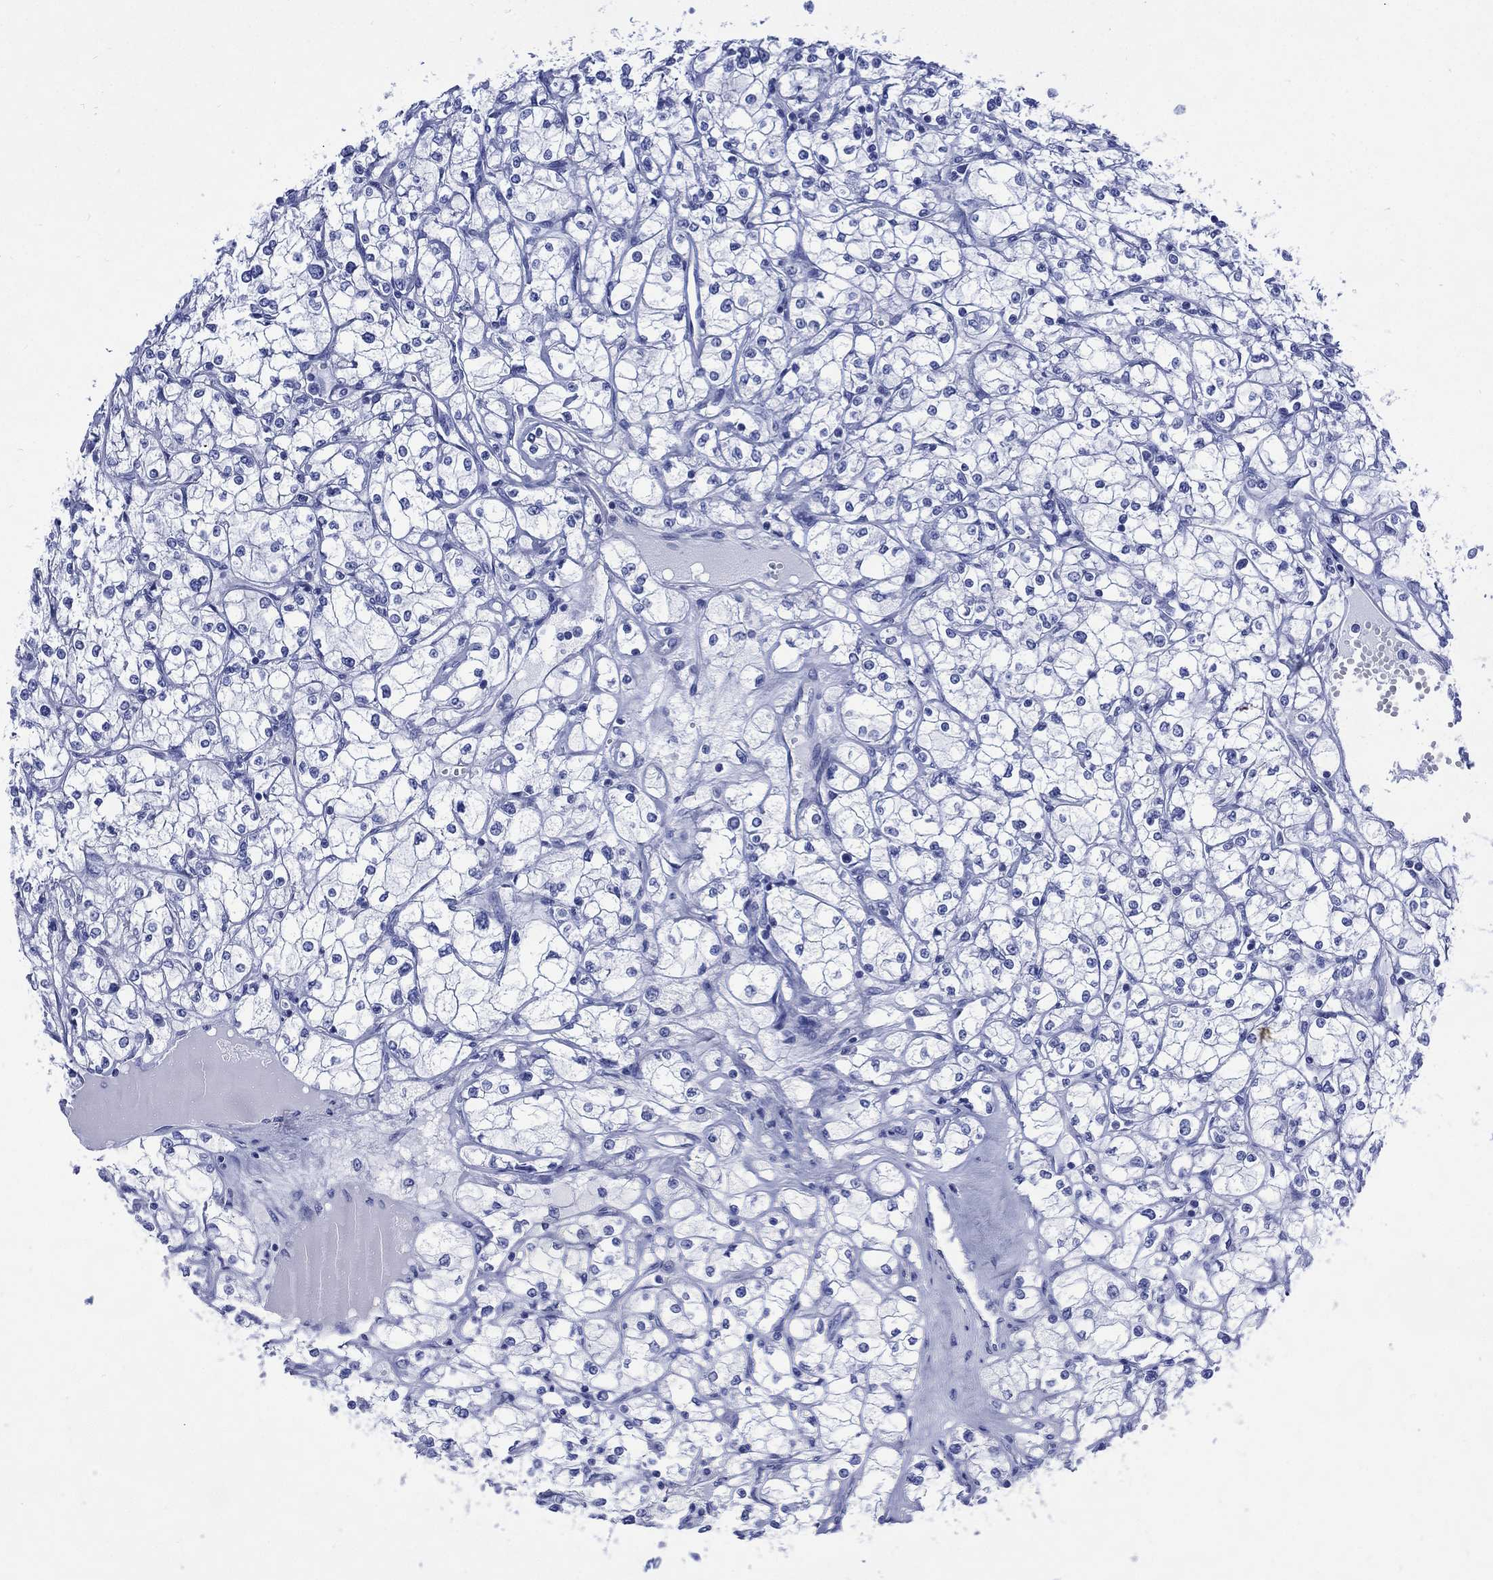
{"staining": {"intensity": "negative", "quantity": "none", "location": "none"}, "tissue": "renal cancer", "cell_type": "Tumor cells", "image_type": "cancer", "snomed": [{"axis": "morphology", "description": "Adenocarcinoma, NOS"}, {"axis": "topography", "description": "Kidney"}], "caption": "Immunohistochemistry (IHC) of renal adenocarcinoma exhibits no staining in tumor cells.", "gene": "SHCBP1L", "patient": {"sex": "male", "age": 67}}